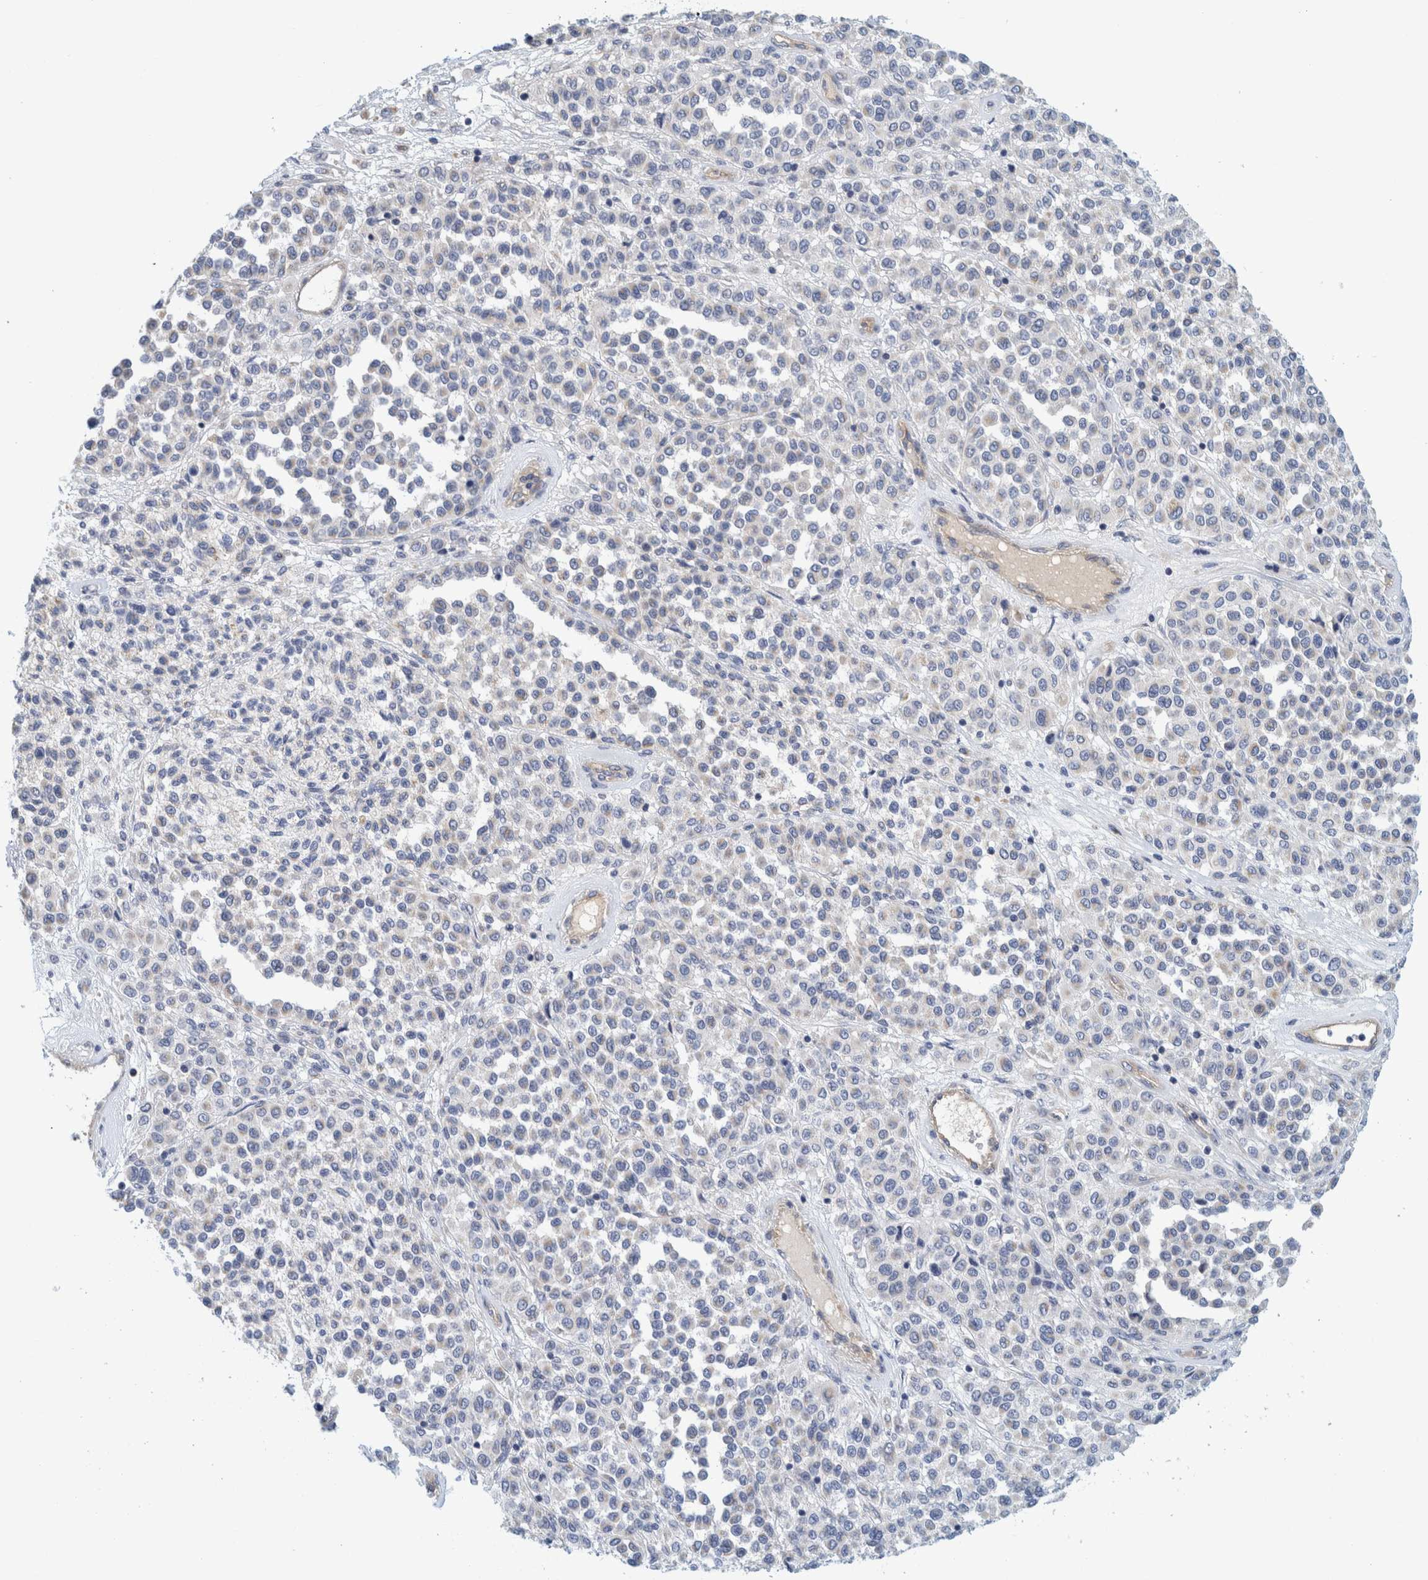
{"staining": {"intensity": "negative", "quantity": "none", "location": "none"}, "tissue": "melanoma", "cell_type": "Tumor cells", "image_type": "cancer", "snomed": [{"axis": "morphology", "description": "Malignant melanoma, Metastatic site"}, {"axis": "topography", "description": "Pancreas"}], "caption": "This is an immunohistochemistry image of malignant melanoma (metastatic site). There is no expression in tumor cells.", "gene": "ZNF324B", "patient": {"sex": "female", "age": 30}}